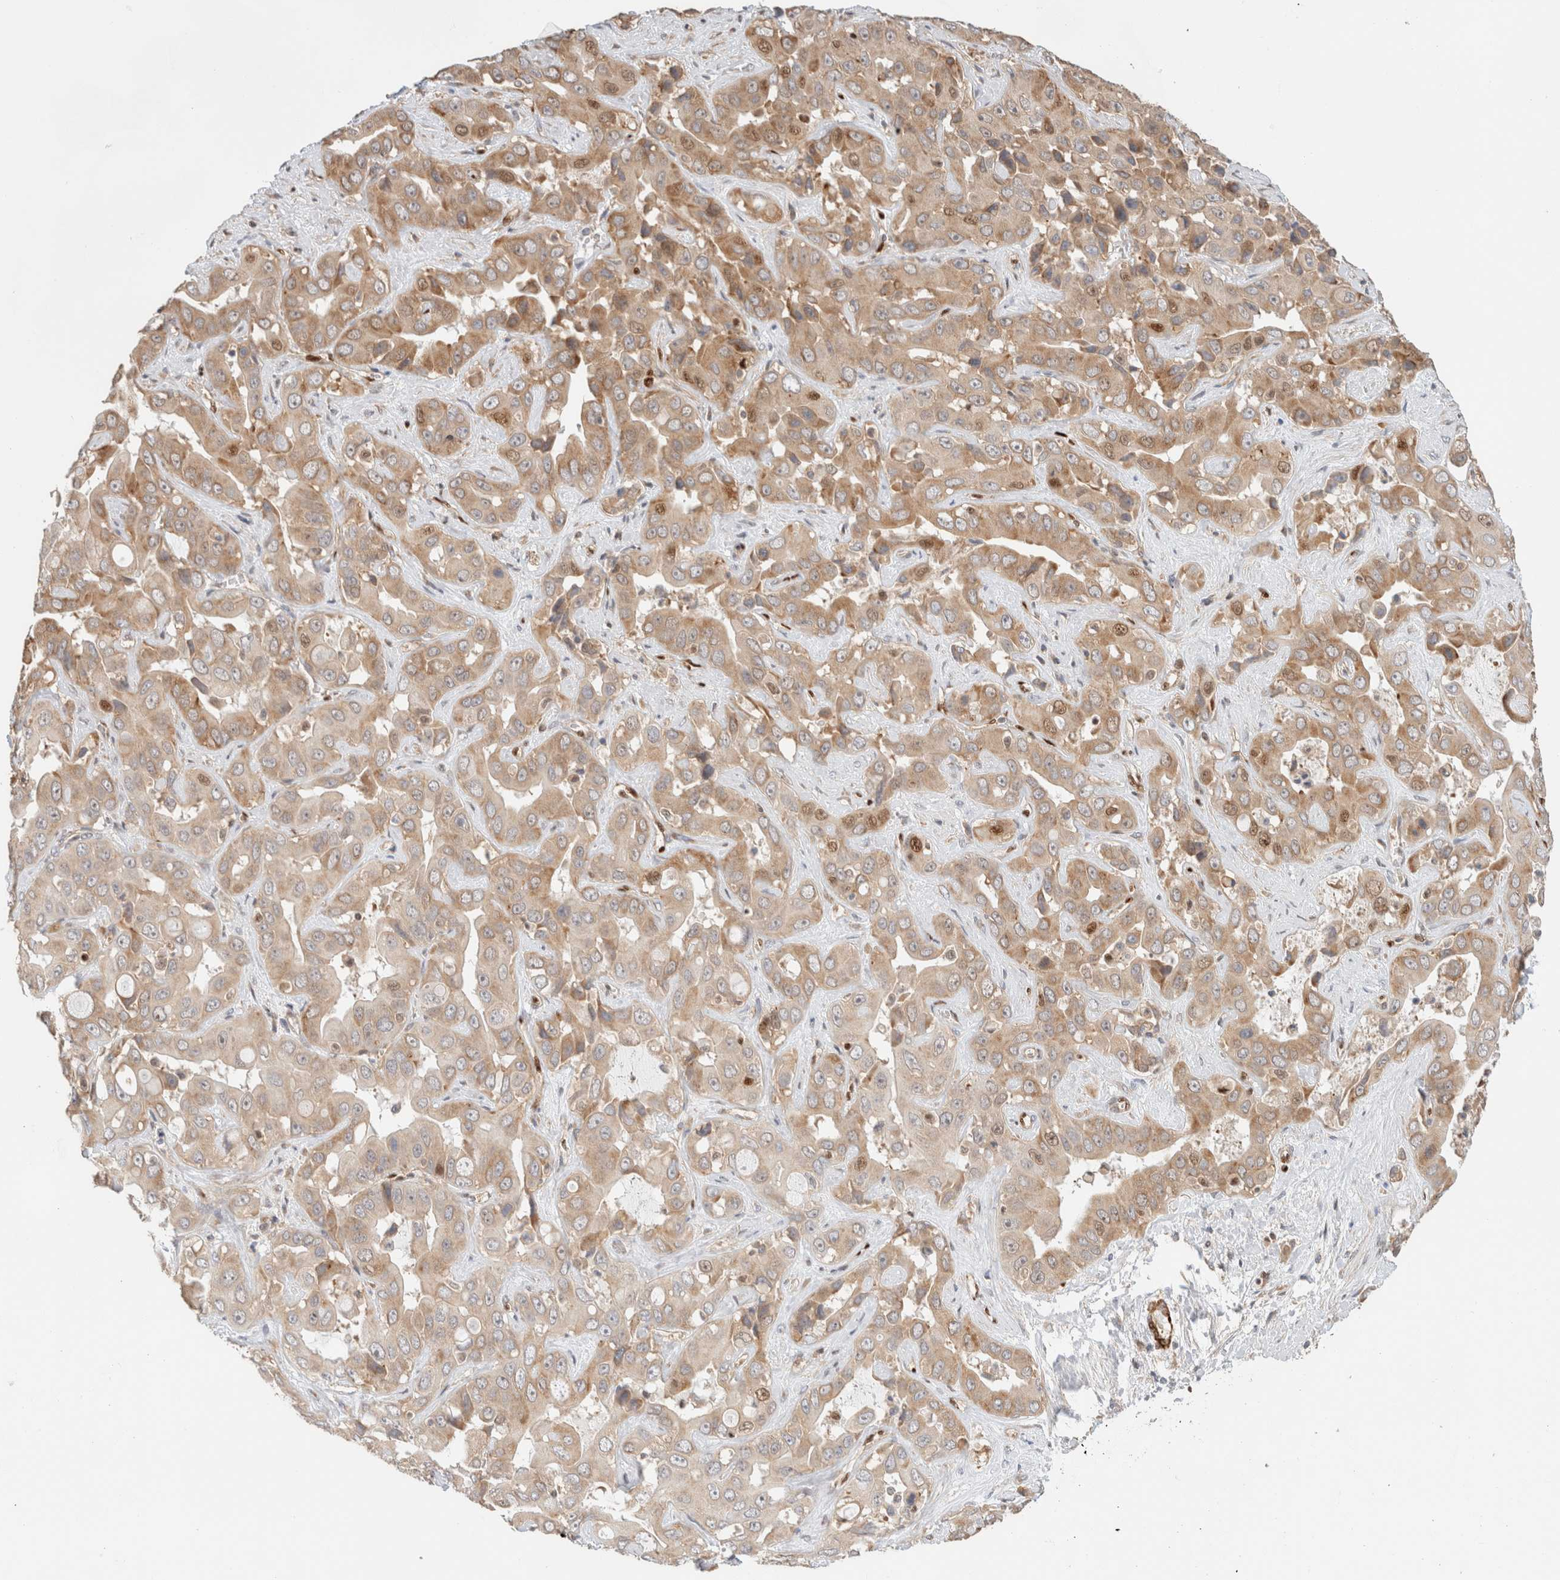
{"staining": {"intensity": "moderate", "quantity": ">75%", "location": "cytoplasmic/membranous,nuclear"}, "tissue": "liver cancer", "cell_type": "Tumor cells", "image_type": "cancer", "snomed": [{"axis": "morphology", "description": "Cholangiocarcinoma"}, {"axis": "topography", "description": "Liver"}], "caption": "Protein expression analysis of human liver cholangiocarcinoma reveals moderate cytoplasmic/membranous and nuclear positivity in about >75% of tumor cells.", "gene": "ID3", "patient": {"sex": "female", "age": 52}}